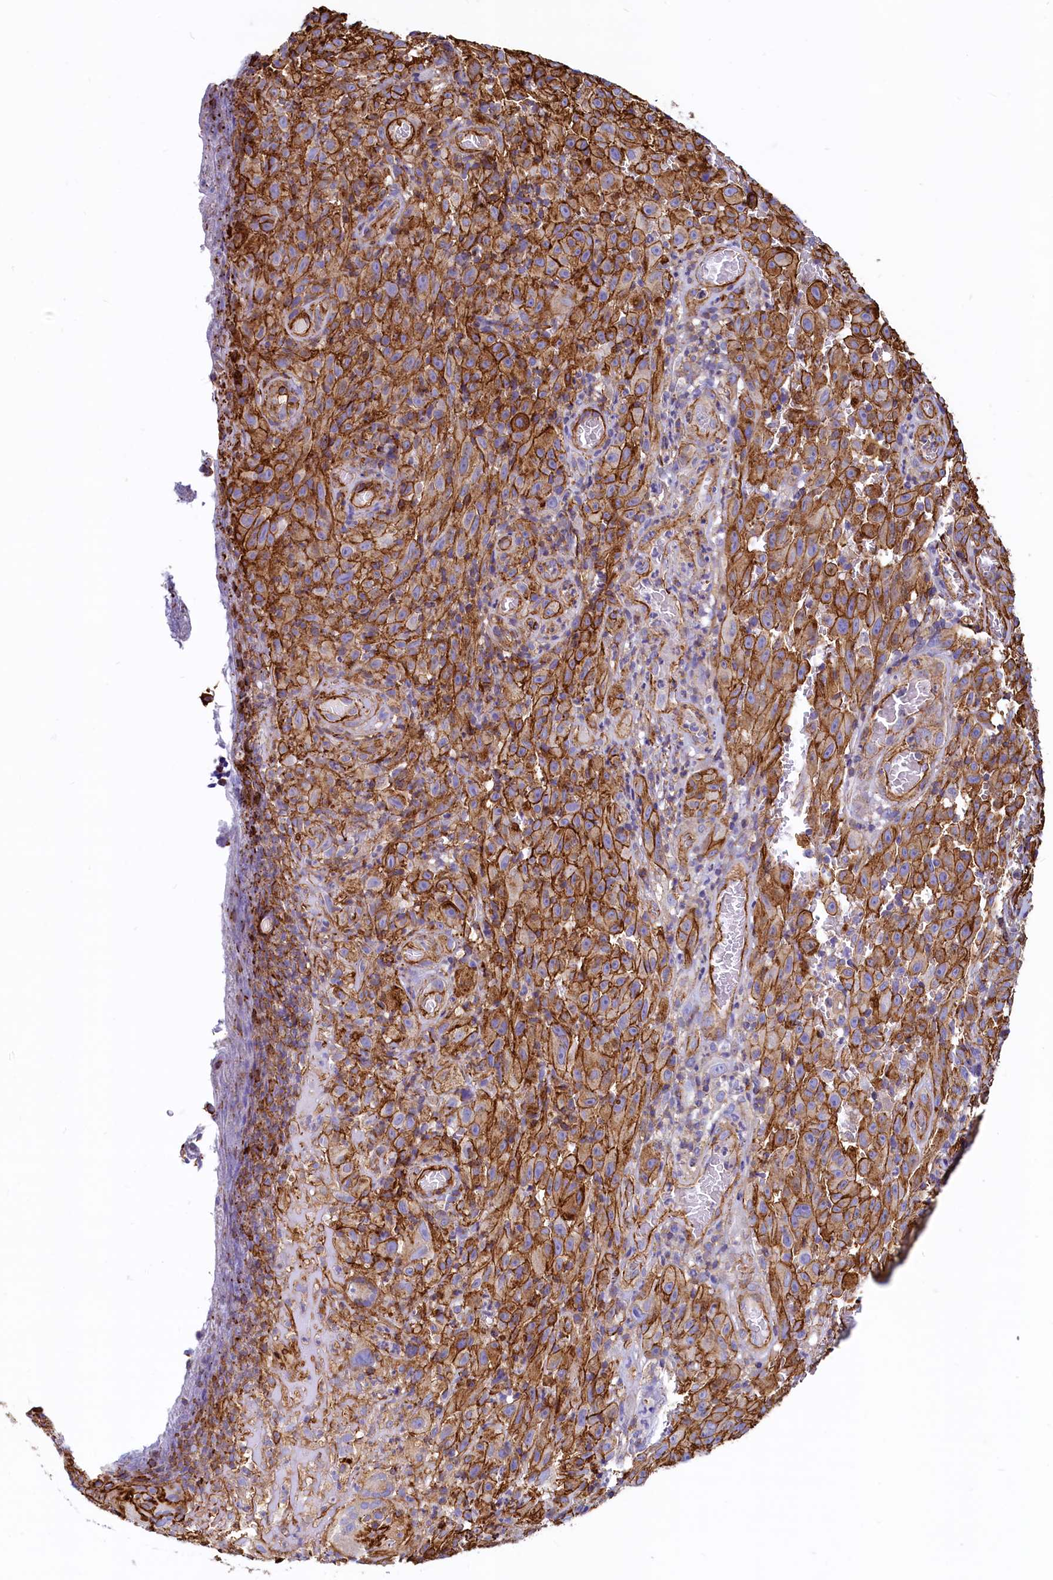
{"staining": {"intensity": "strong", "quantity": ">75%", "location": "cytoplasmic/membranous"}, "tissue": "melanoma", "cell_type": "Tumor cells", "image_type": "cancer", "snomed": [{"axis": "morphology", "description": "Malignant melanoma, NOS"}, {"axis": "topography", "description": "Skin"}], "caption": "Immunohistochemical staining of human malignant melanoma reveals high levels of strong cytoplasmic/membranous expression in approximately >75% of tumor cells.", "gene": "THBS1", "patient": {"sex": "female", "age": 82}}